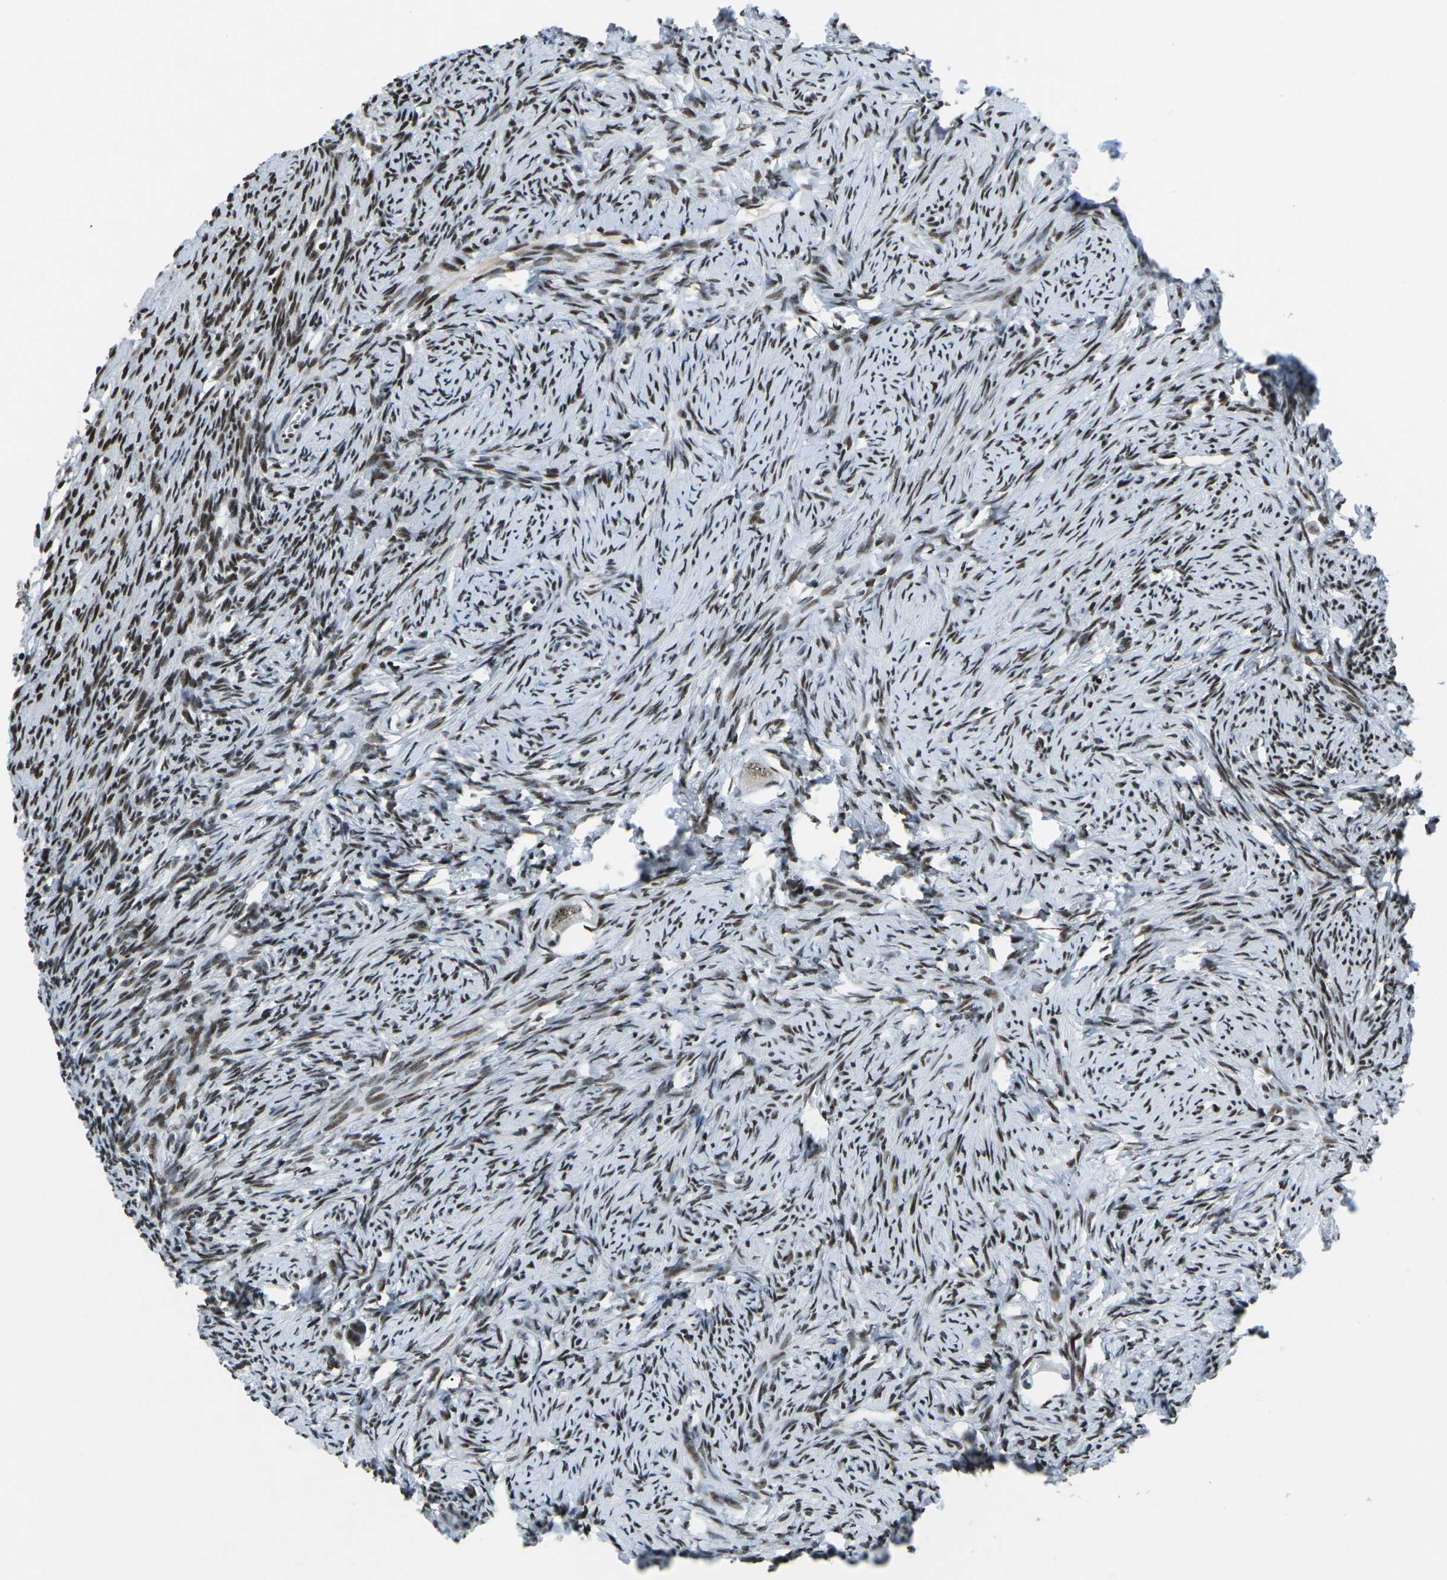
{"staining": {"intensity": "moderate", "quantity": ">75%", "location": "nuclear"}, "tissue": "ovary", "cell_type": "Follicle cells", "image_type": "normal", "snomed": [{"axis": "morphology", "description": "Normal tissue, NOS"}, {"axis": "topography", "description": "Ovary"}], "caption": "Immunohistochemistry micrograph of unremarkable ovary: human ovary stained using immunohistochemistry reveals medium levels of moderate protein expression localized specifically in the nuclear of follicle cells, appearing as a nuclear brown color.", "gene": "RBL2", "patient": {"sex": "female", "age": 33}}